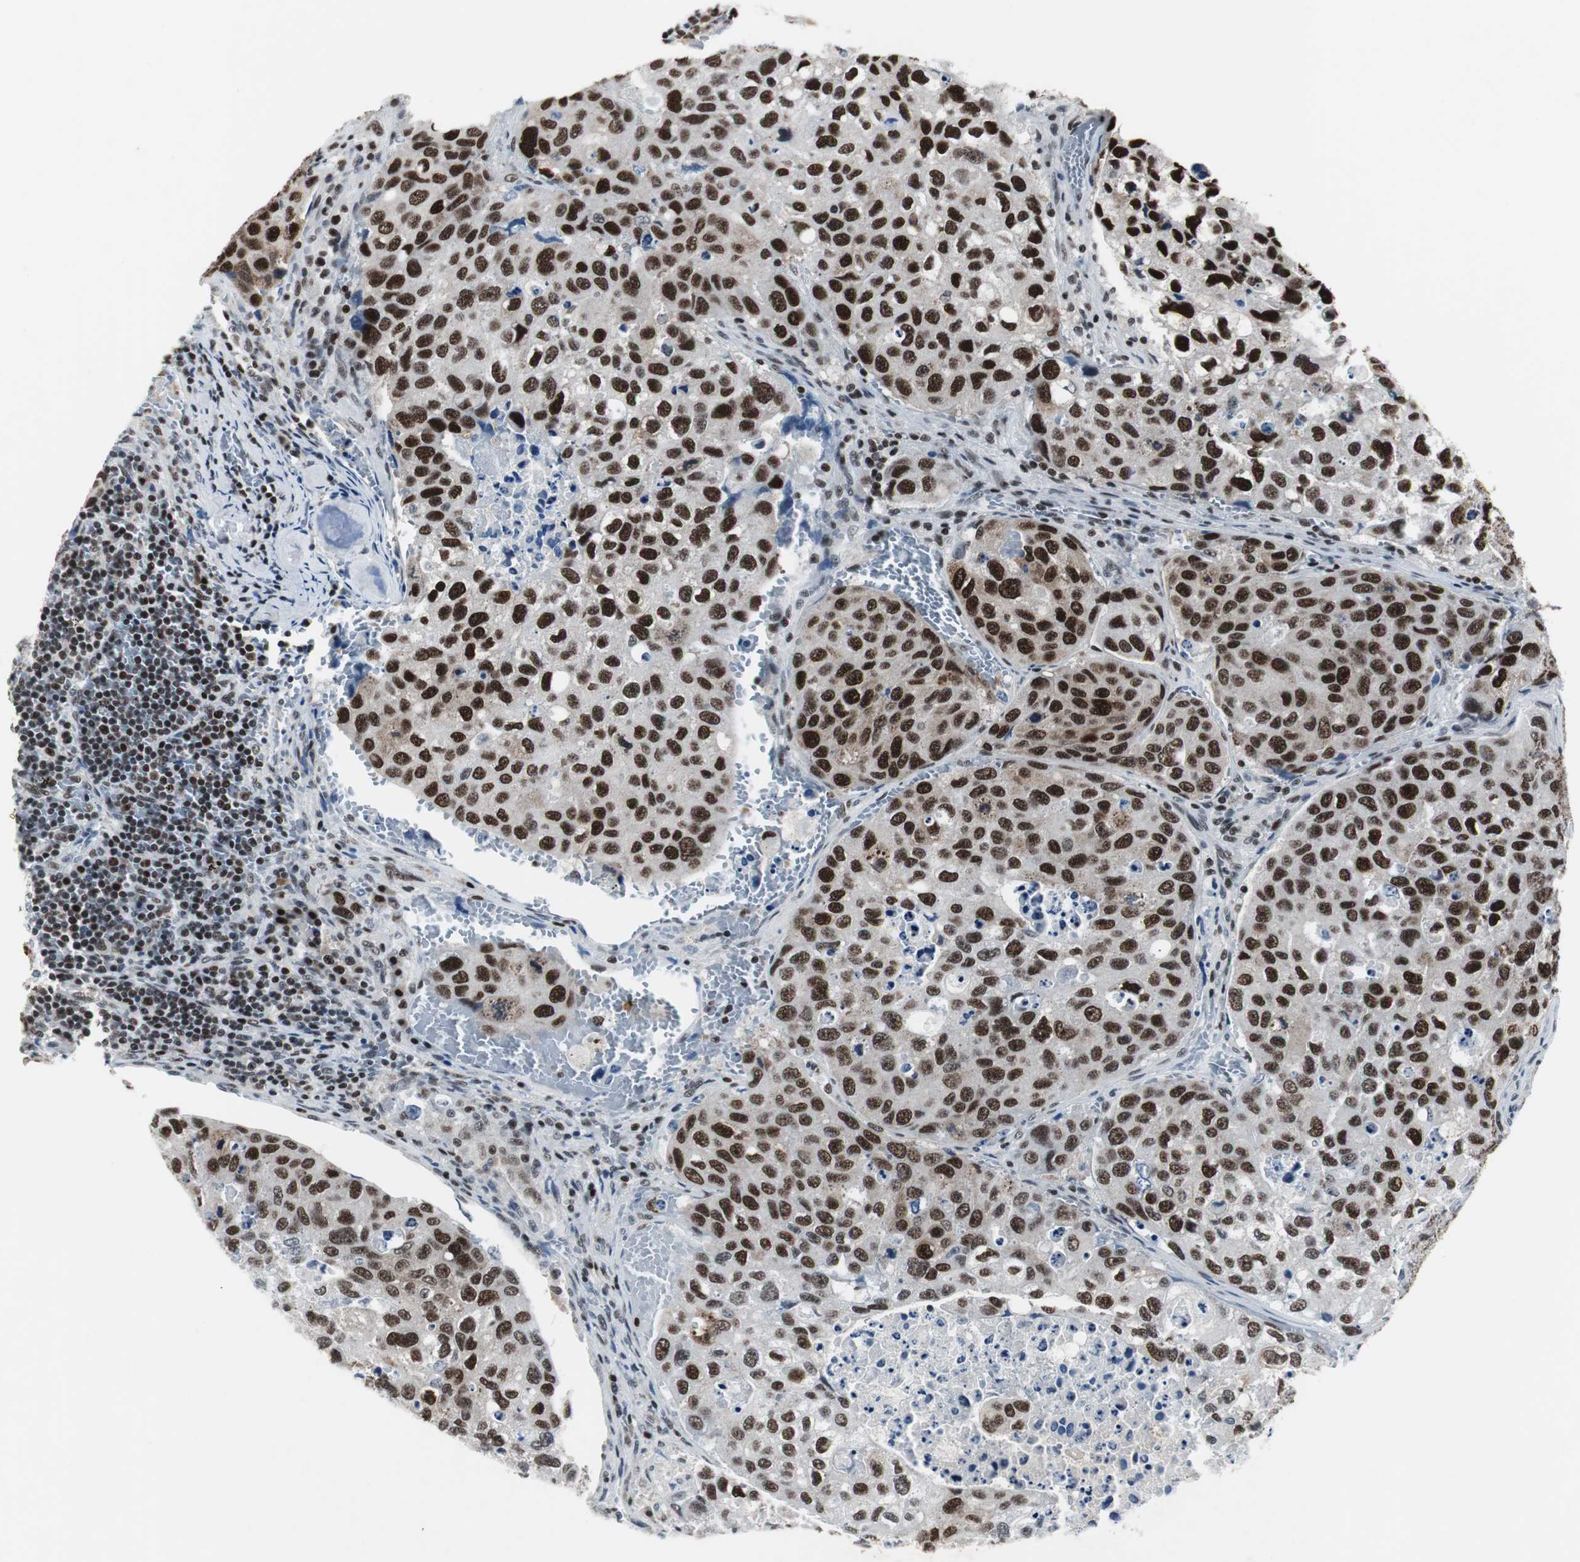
{"staining": {"intensity": "strong", "quantity": ">75%", "location": "nuclear"}, "tissue": "urothelial cancer", "cell_type": "Tumor cells", "image_type": "cancer", "snomed": [{"axis": "morphology", "description": "Urothelial carcinoma, High grade"}, {"axis": "topography", "description": "Lymph node"}, {"axis": "topography", "description": "Urinary bladder"}], "caption": "Human urothelial carcinoma (high-grade) stained with a protein marker displays strong staining in tumor cells.", "gene": "RAD9A", "patient": {"sex": "male", "age": 51}}